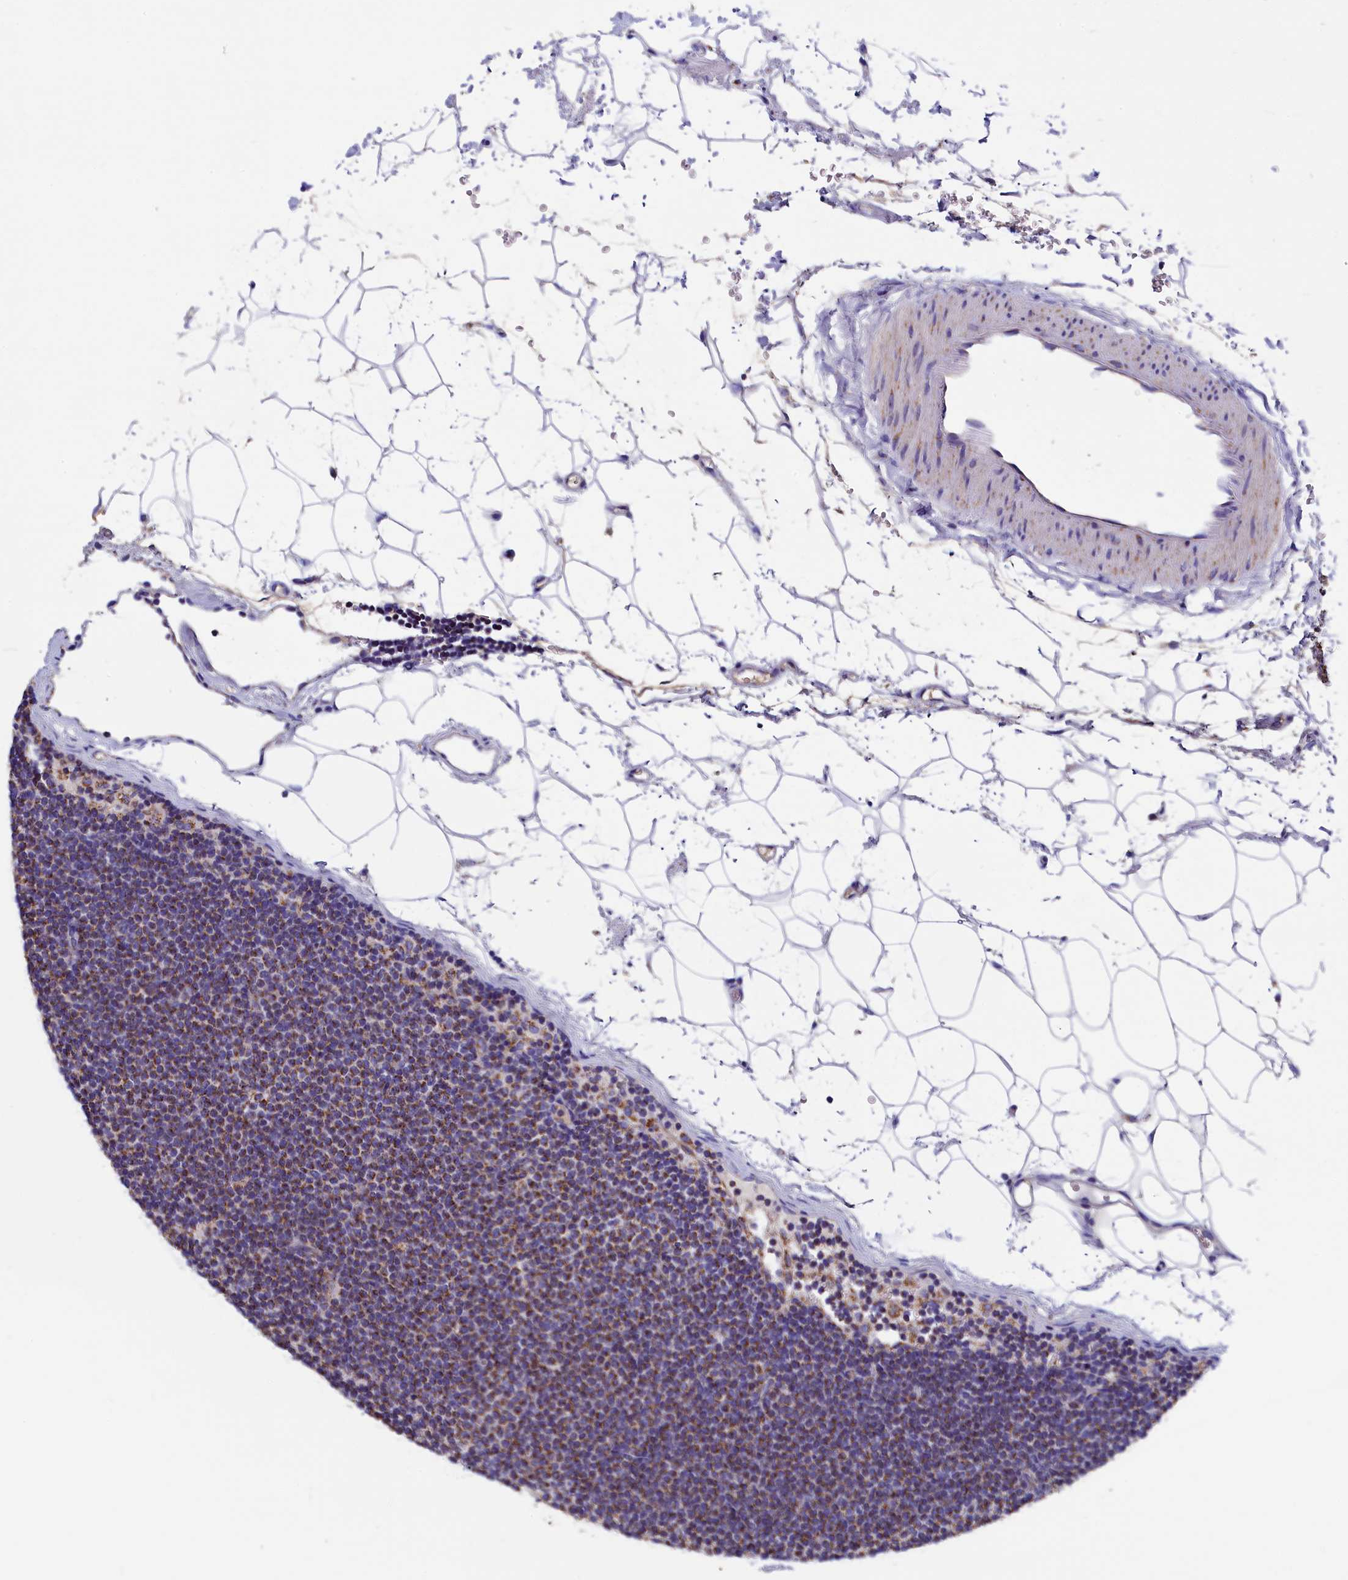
{"staining": {"intensity": "strong", "quantity": ">75%", "location": "cytoplasmic/membranous"}, "tissue": "lymphoma", "cell_type": "Tumor cells", "image_type": "cancer", "snomed": [{"axis": "morphology", "description": "Malignant lymphoma, non-Hodgkin's type, Low grade"}, {"axis": "topography", "description": "Lymph node"}], "caption": "Malignant lymphoma, non-Hodgkin's type (low-grade) was stained to show a protein in brown. There is high levels of strong cytoplasmic/membranous positivity in about >75% of tumor cells. (DAB (3,3'-diaminobenzidine) = brown stain, brightfield microscopy at high magnification).", "gene": "SLC39A3", "patient": {"sex": "female", "age": 53}}